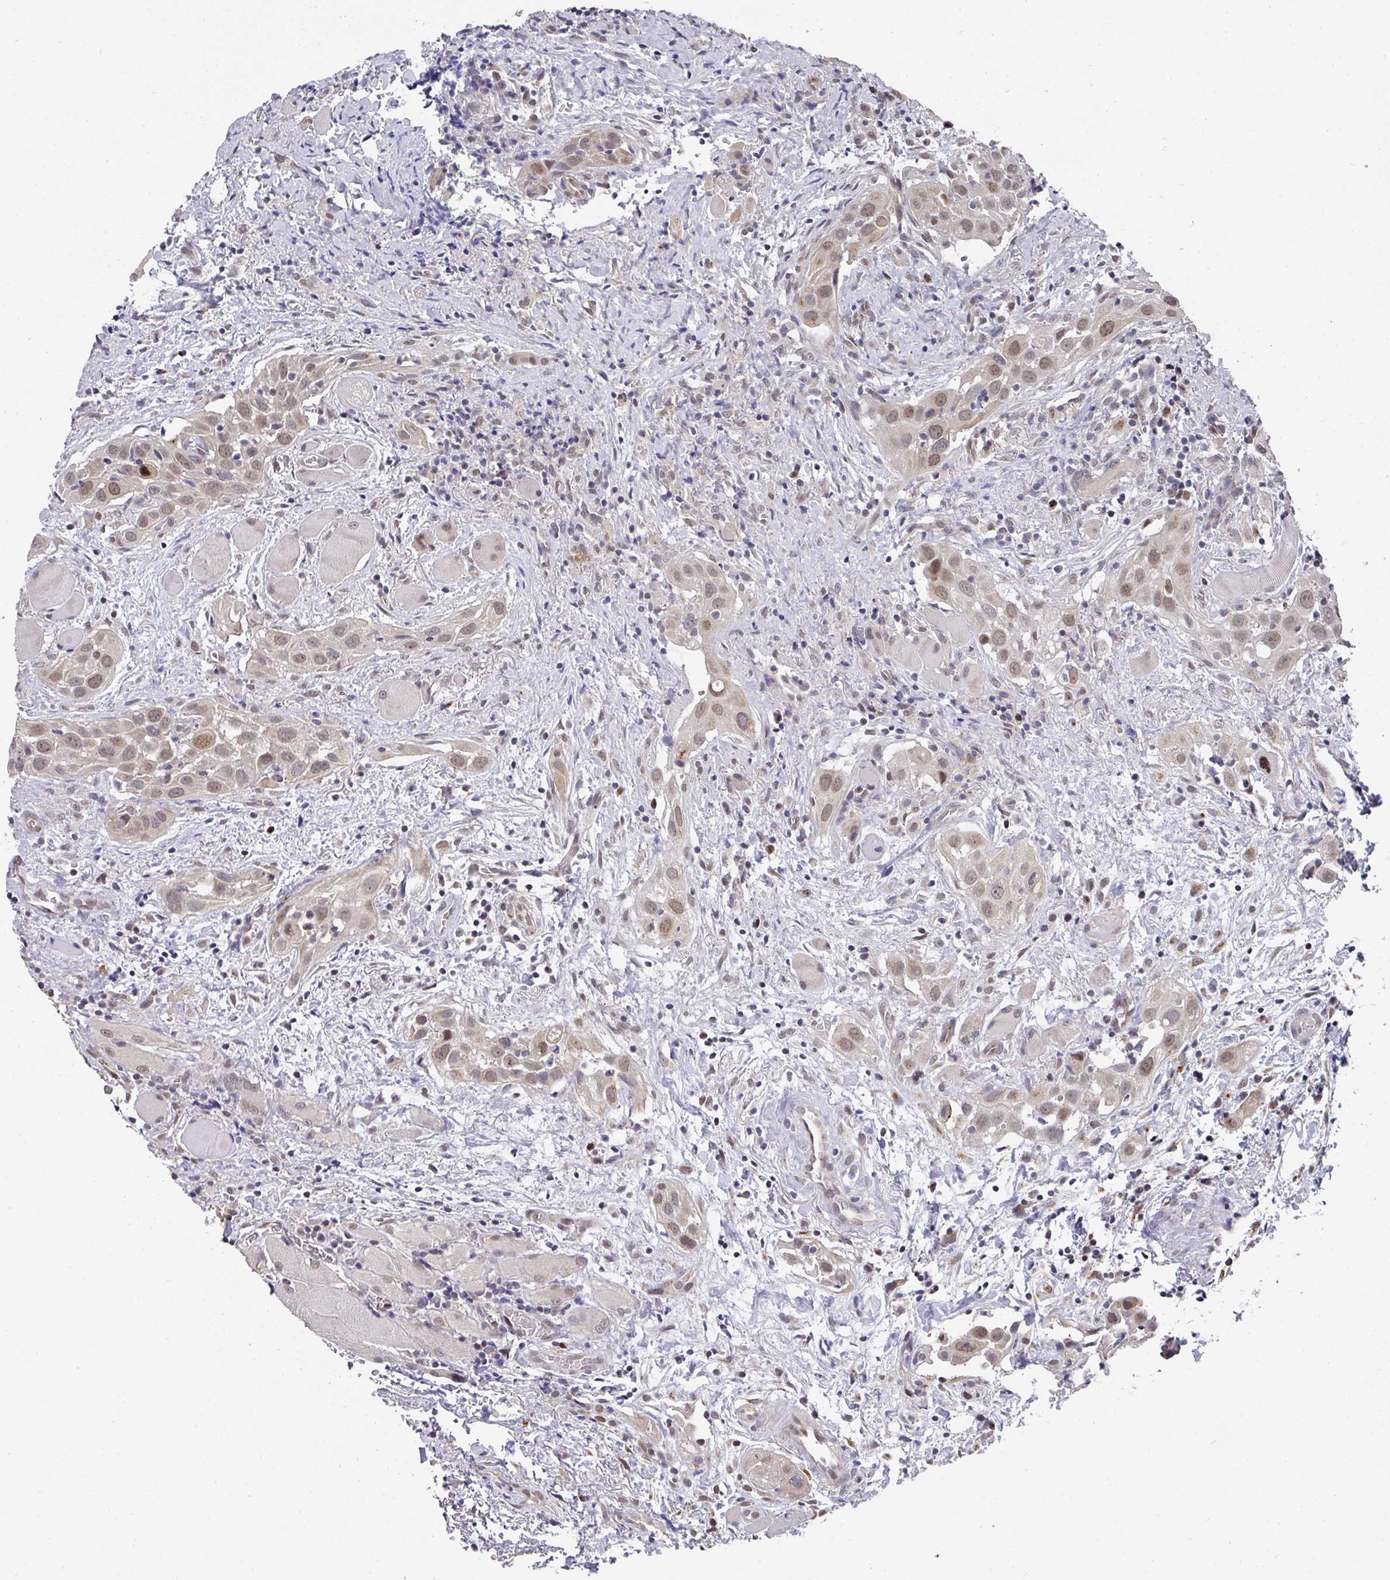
{"staining": {"intensity": "weak", "quantity": "25%-75%", "location": "nuclear"}, "tissue": "head and neck cancer", "cell_type": "Tumor cells", "image_type": "cancer", "snomed": [{"axis": "morphology", "description": "Squamous cell carcinoma, NOS"}, {"axis": "topography", "description": "Oral tissue"}, {"axis": "topography", "description": "Head-Neck"}], "caption": "A brown stain highlights weak nuclear staining of a protein in head and neck cancer tumor cells.", "gene": "C18orf25", "patient": {"sex": "female", "age": 50}}